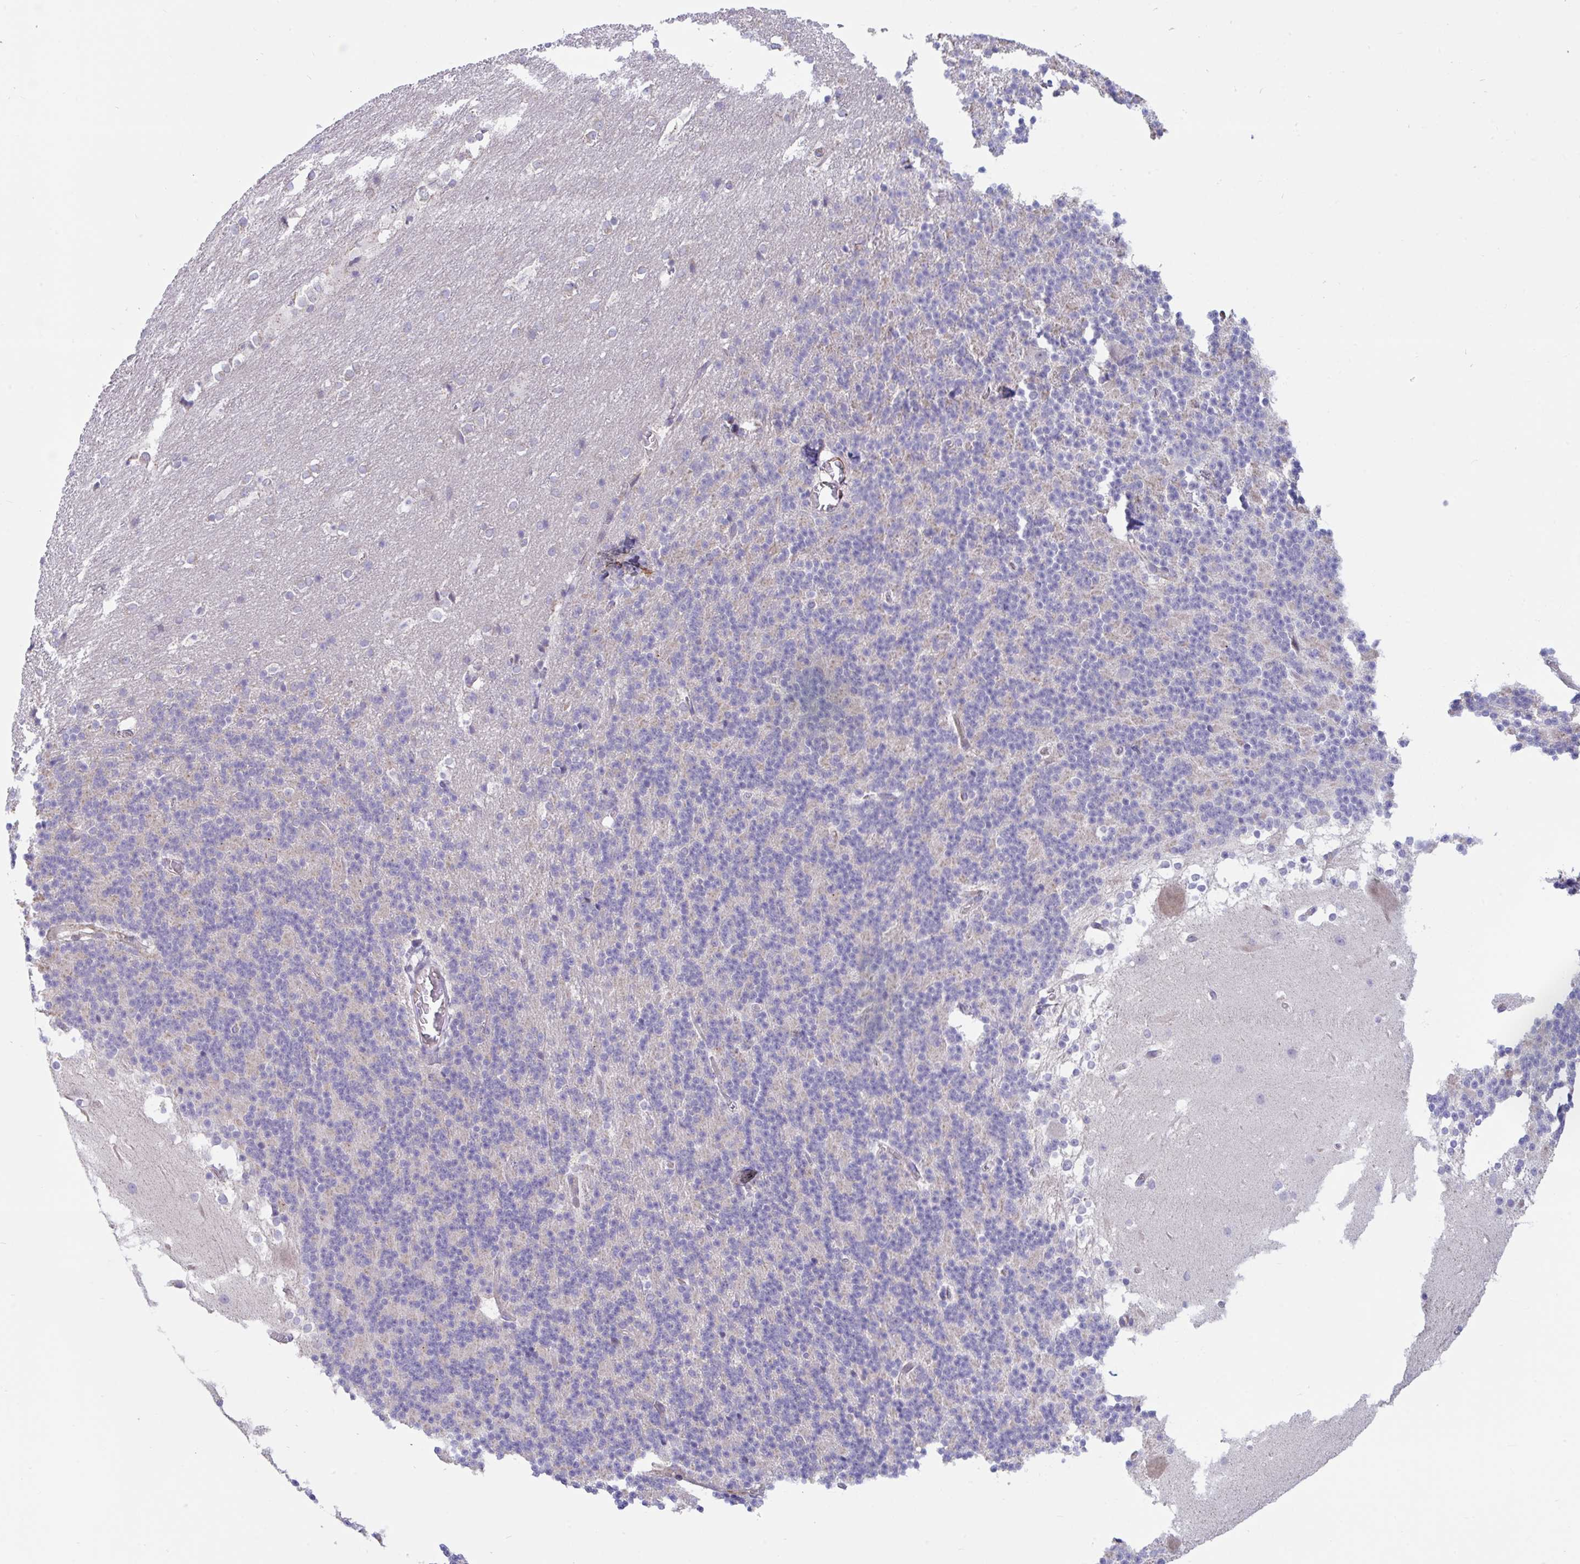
{"staining": {"intensity": "negative", "quantity": "none", "location": "none"}, "tissue": "cerebellum", "cell_type": "Cells in granular layer", "image_type": "normal", "snomed": [{"axis": "morphology", "description": "Normal tissue, NOS"}, {"axis": "topography", "description": "Cerebellum"}], "caption": "The image exhibits no significant expression in cells in granular layer of cerebellum. (DAB (3,3'-diaminobenzidine) IHC, high magnification).", "gene": "IL37", "patient": {"sex": "female", "age": 19}}